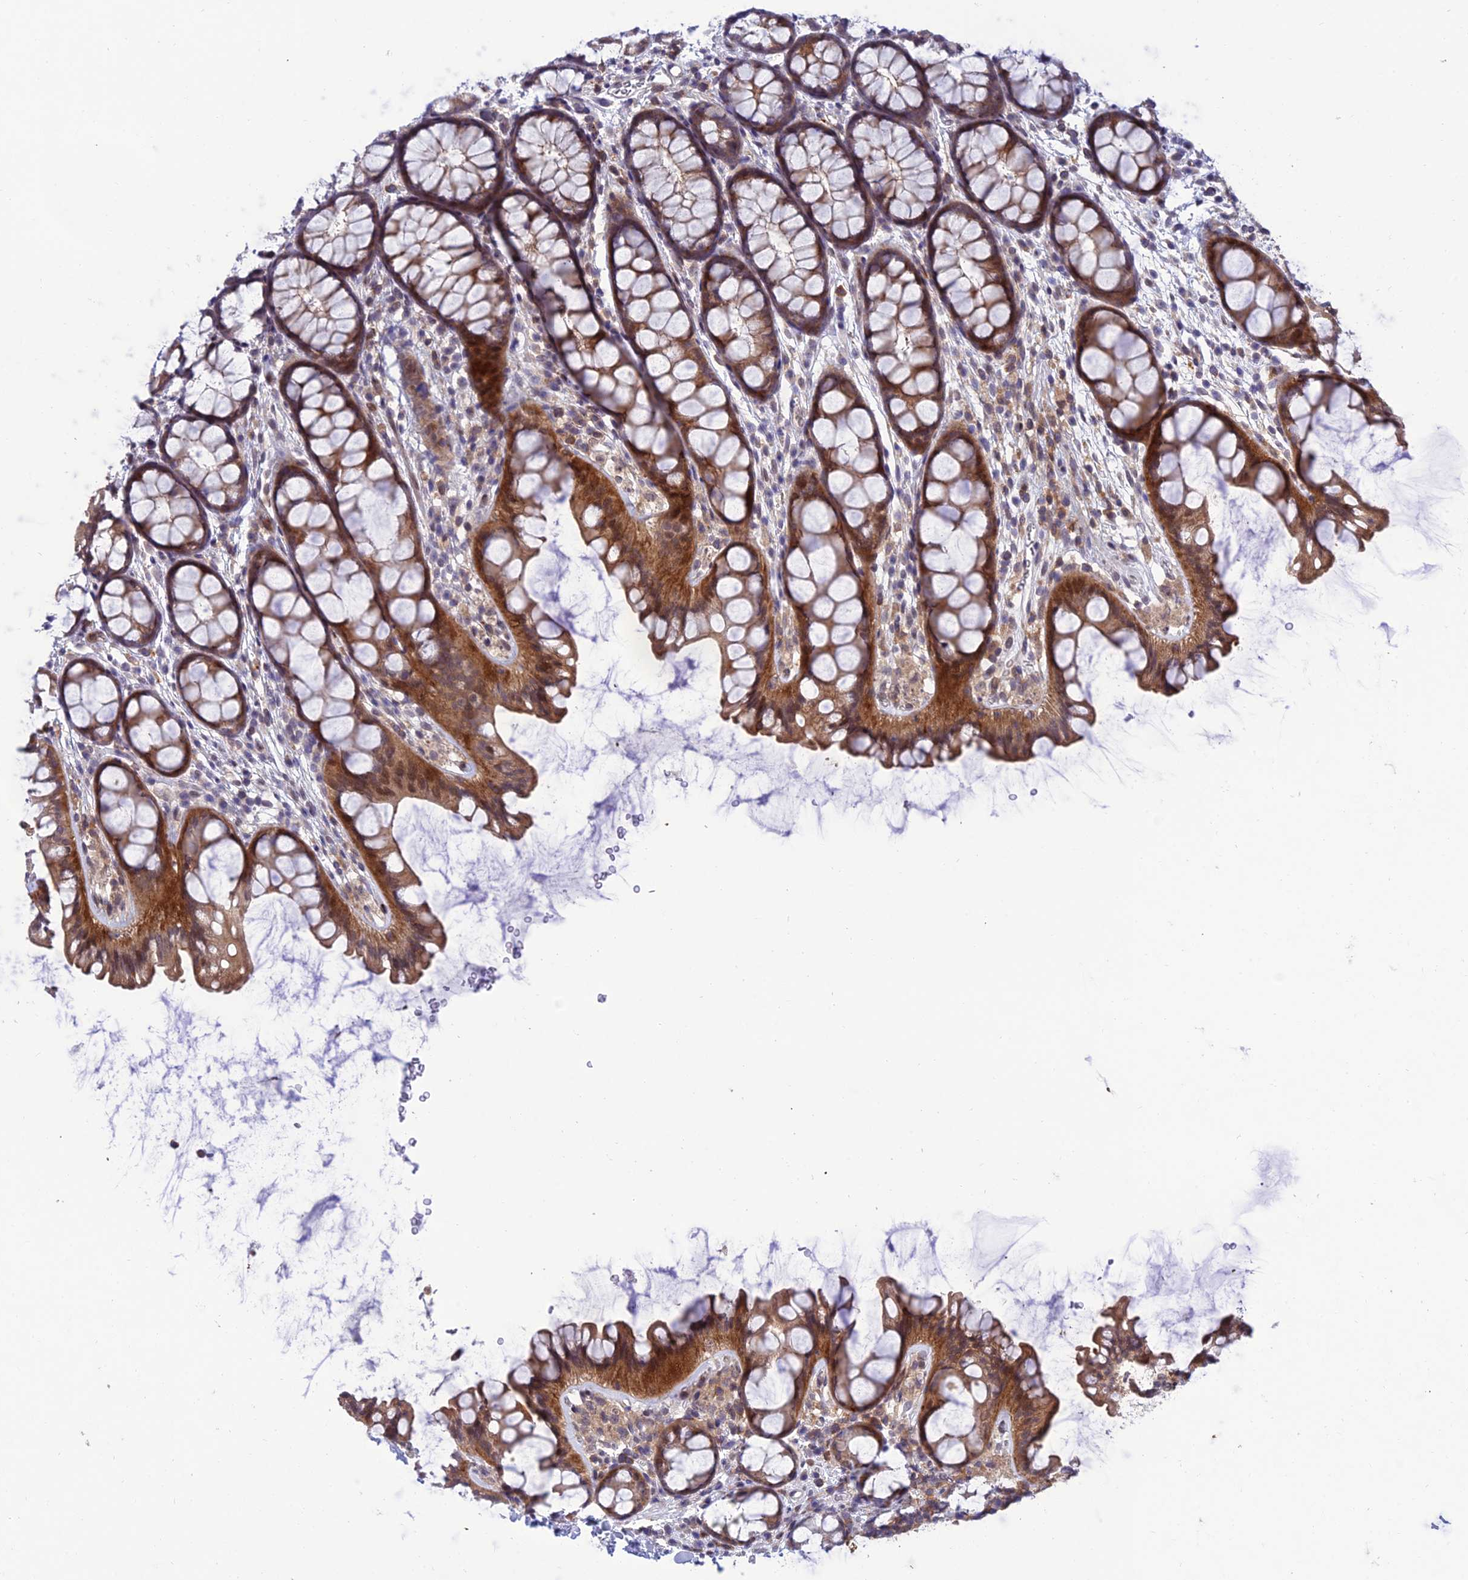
{"staining": {"intensity": "moderate", "quantity": ">75%", "location": "cytoplasmic/membranous"}, "tissue": "colon", "cell_type": "Endothelial cells", "image_type": "normal", "snomed": [{"axis": "morphology", "description": "Normal tissue, NOS"}, {"axis": "topography", "description": "Colon"}], "caption": "Endothelial cells demonstrate moderate cytoplasmic/membranous expression in about >75% of cells in unremarkable colon.", "gene": "FAM76A", "patient": {"sex": "female", "age": 82}}